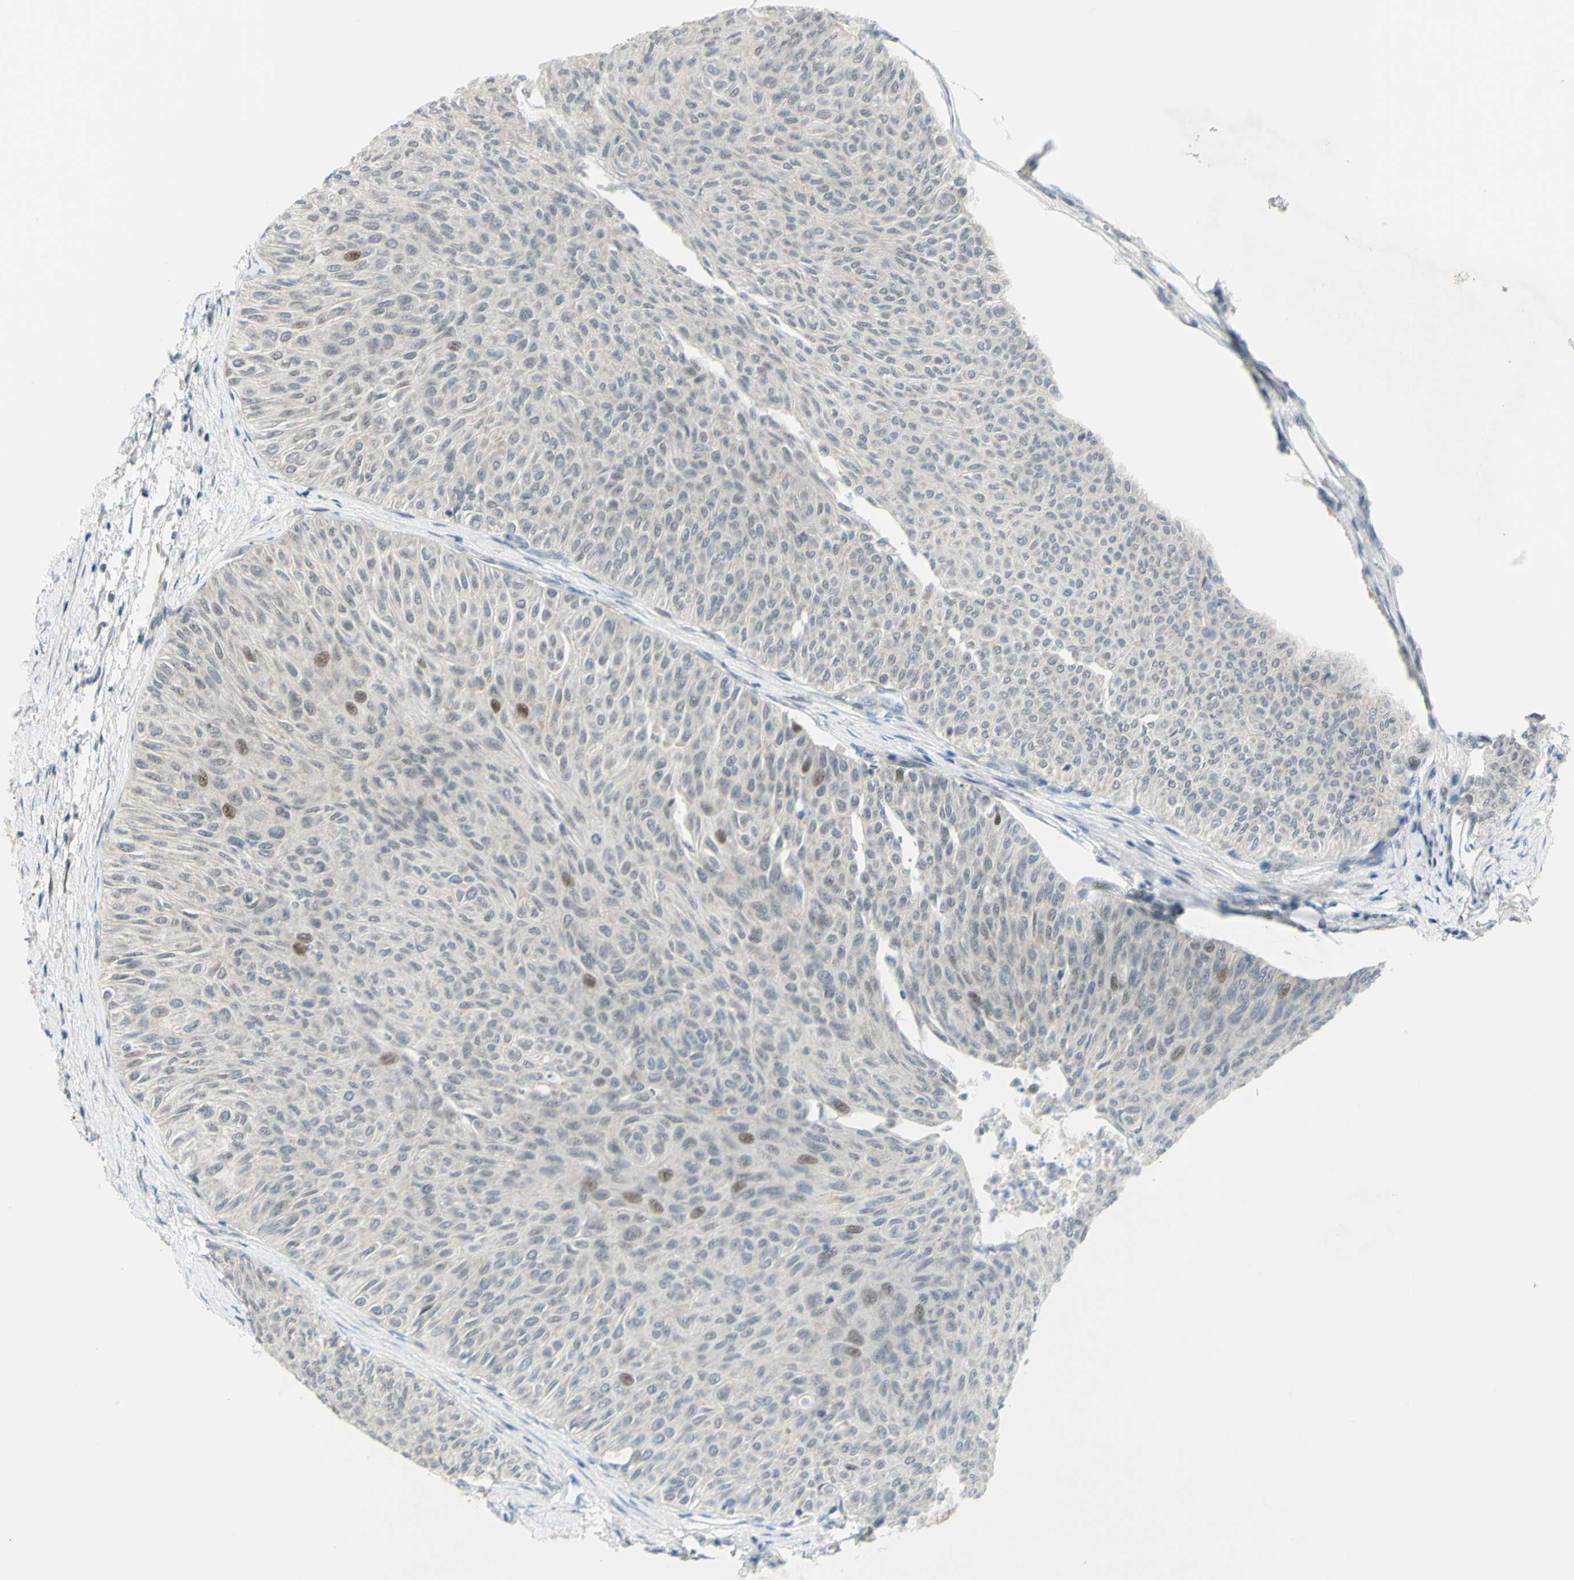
{"staining": {"intensity": "weak", "quantity": "<25%", "location": "nuclear"}, "tissue": "urothelial cancer", "cell_type": "Tumor cells", "image_type": "cancer", "snomed": [{"axis": "morphology", "description": "Urothelial carcinoma, Low grade"}, {"axis": "topography", "description": "Urinary bladder"}], "caption": "Immunohistochemistry of human urothelial cancer demonstrates no positivity in tumor cells.", "gene": "ZMYM6", "patient": {"sex": "male", "age": 78}}